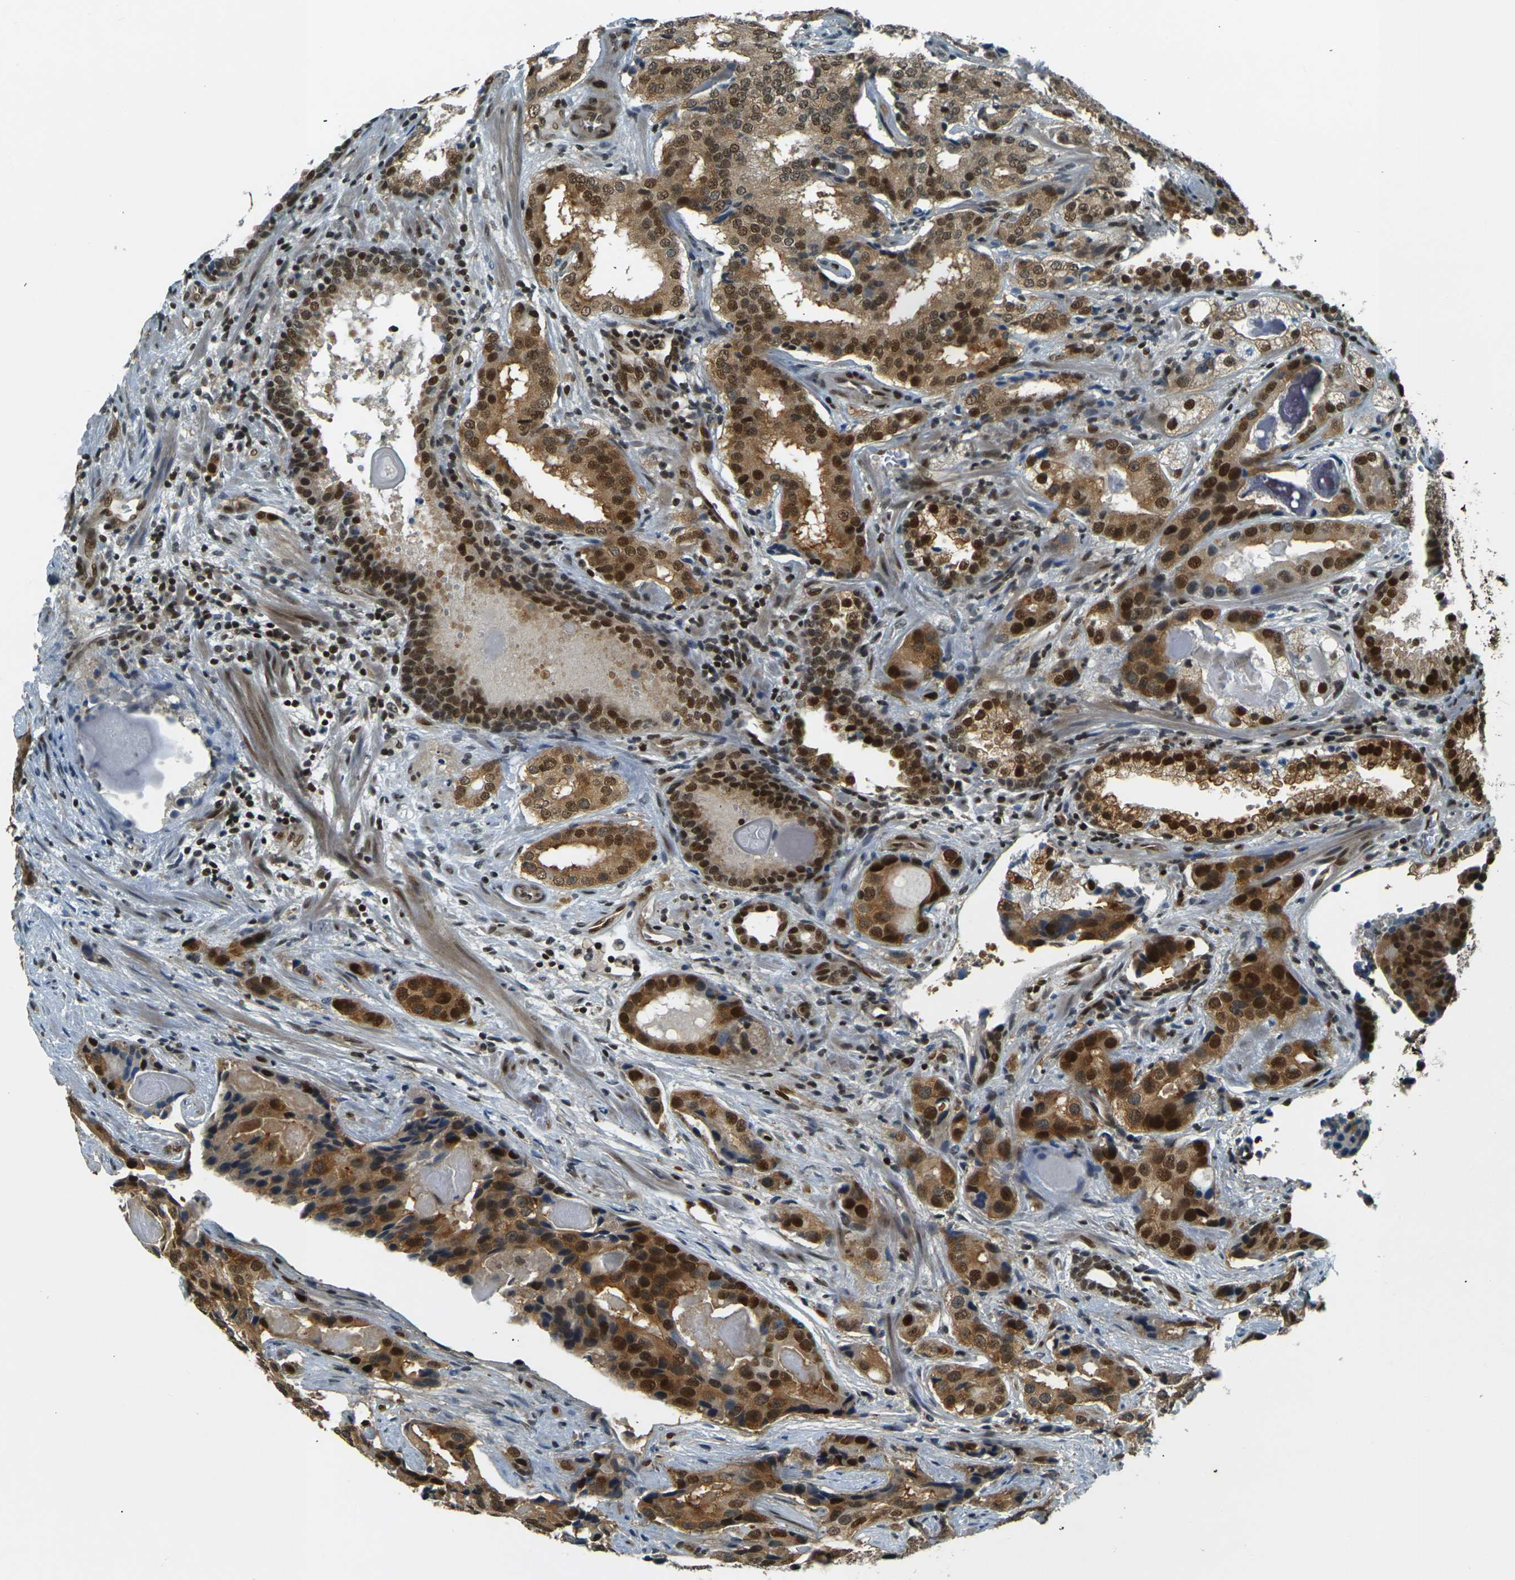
{"staining": {"intensity": "strong", "quantity": ">75%", "location": "cytoplasmic/membranous,nuclear"}, "tissue": "prostate cancer", "cell_type": "Tumor cells", "image_type": "cancer", "snomed": [{"axis": "morphology", "description": "Adenocarcinoma, High grade"}, {"axis": "topography", "description": "Prostate"}], "caption": "Immunohistochemistry (DAB (3,3'-diaminobenzidine)) staining of human prostate cancer reveals strong cytoplasmic/membranous and nuclear protein expression in approximately >75% of tumor cells. (DAB (3,3'-diaminobenzidine) IHC, brown staining for protein, blue staining for nuclei).", "gene": "NHEJ1", "patient": {"sex": "male", "age": 58}}